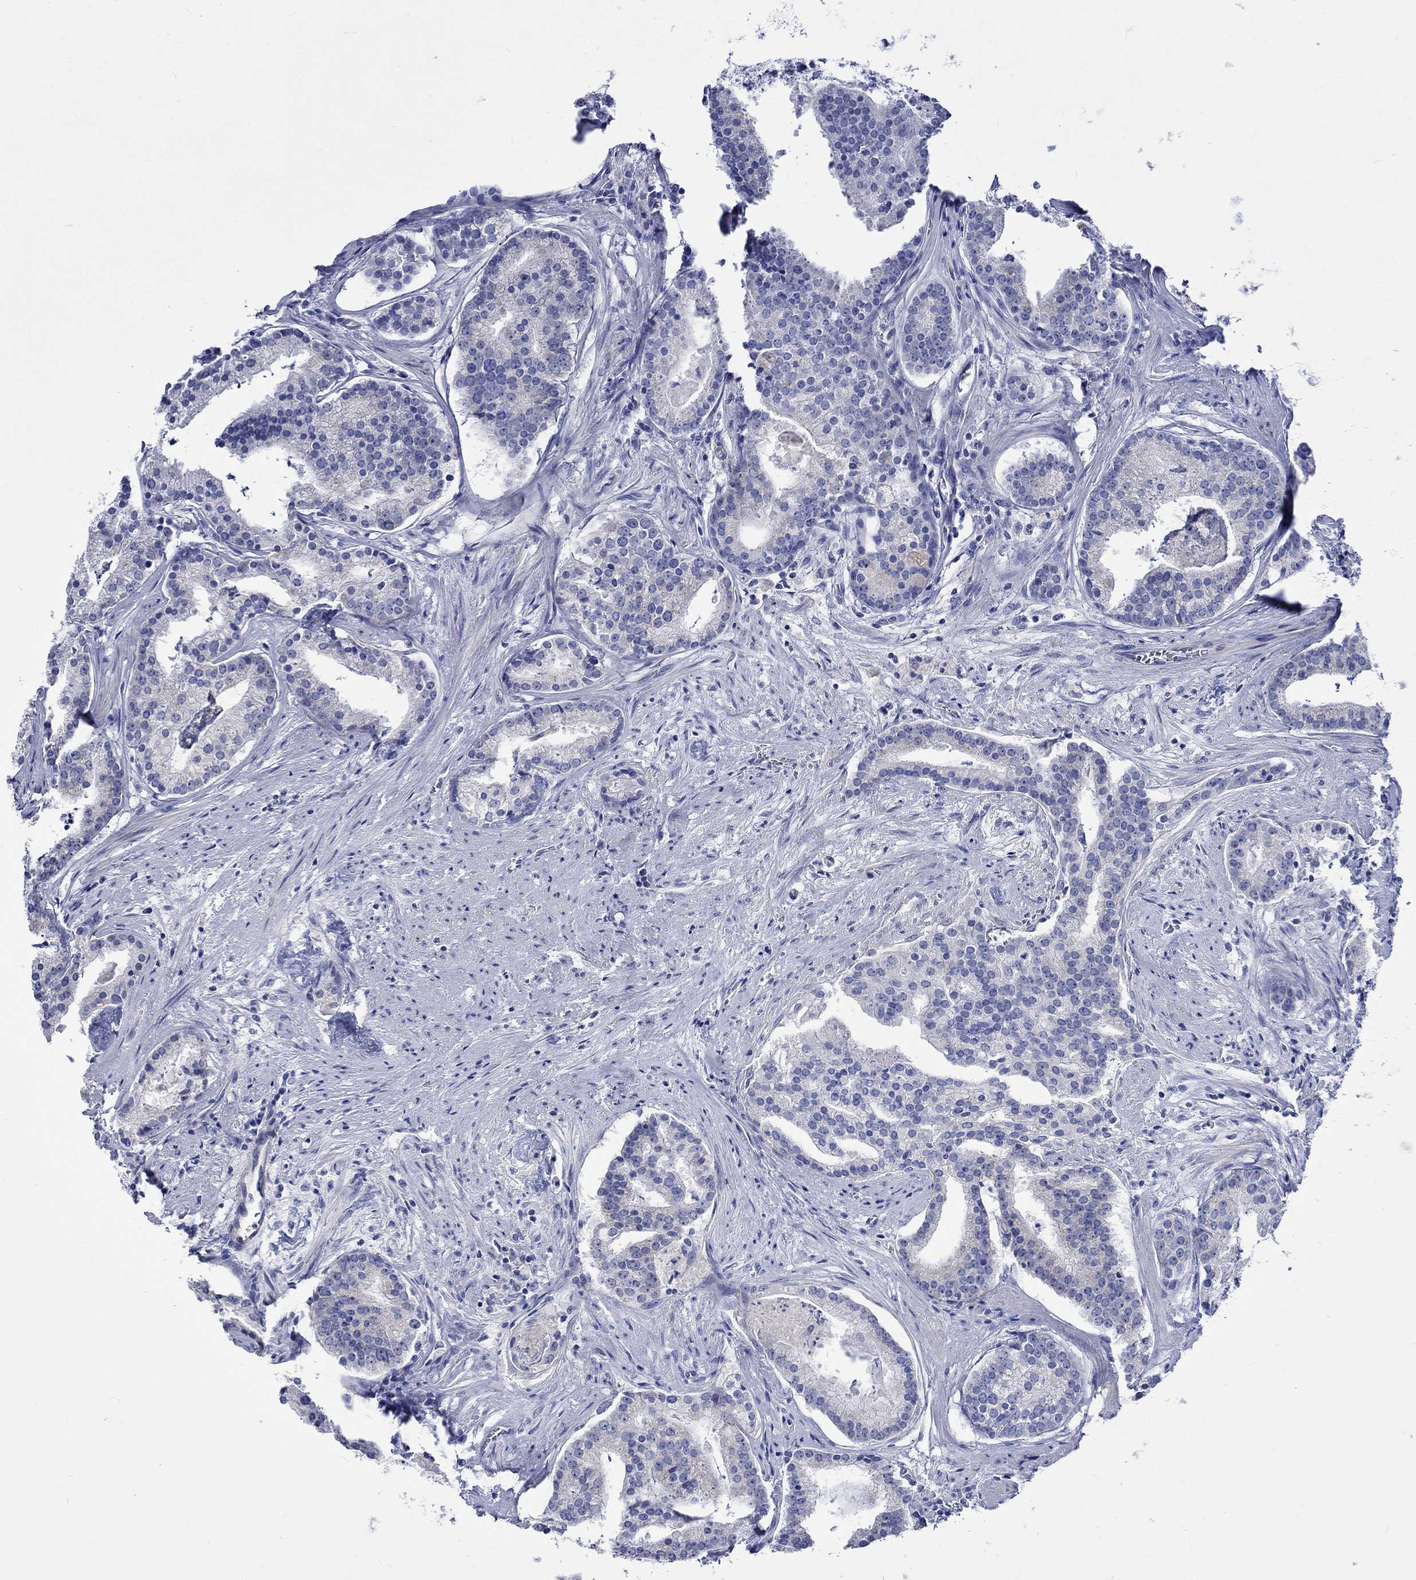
{"staining": {"intensity": "negative", "quantity": "none", "location": "none"}, "tissue": "prostate cancer", "cell_type": "Tumor cells", "image_type": "cancer", "snomed": [{"axis": "morphology", "description": "Adenocarcinoma, NOS"}, {"axis": "topography", "description": "Prostate and seminal vesicle, NOS"}, {"axis": "topography", "description": "Prostate"}], "caption": "A histopathology image of prostate cancer (adenocarcinoma) stained for a protein demonstrates no brown staining in tumor cells.", "gene": "HARBI1", "patient": {"sex": "male", "age": 44}}